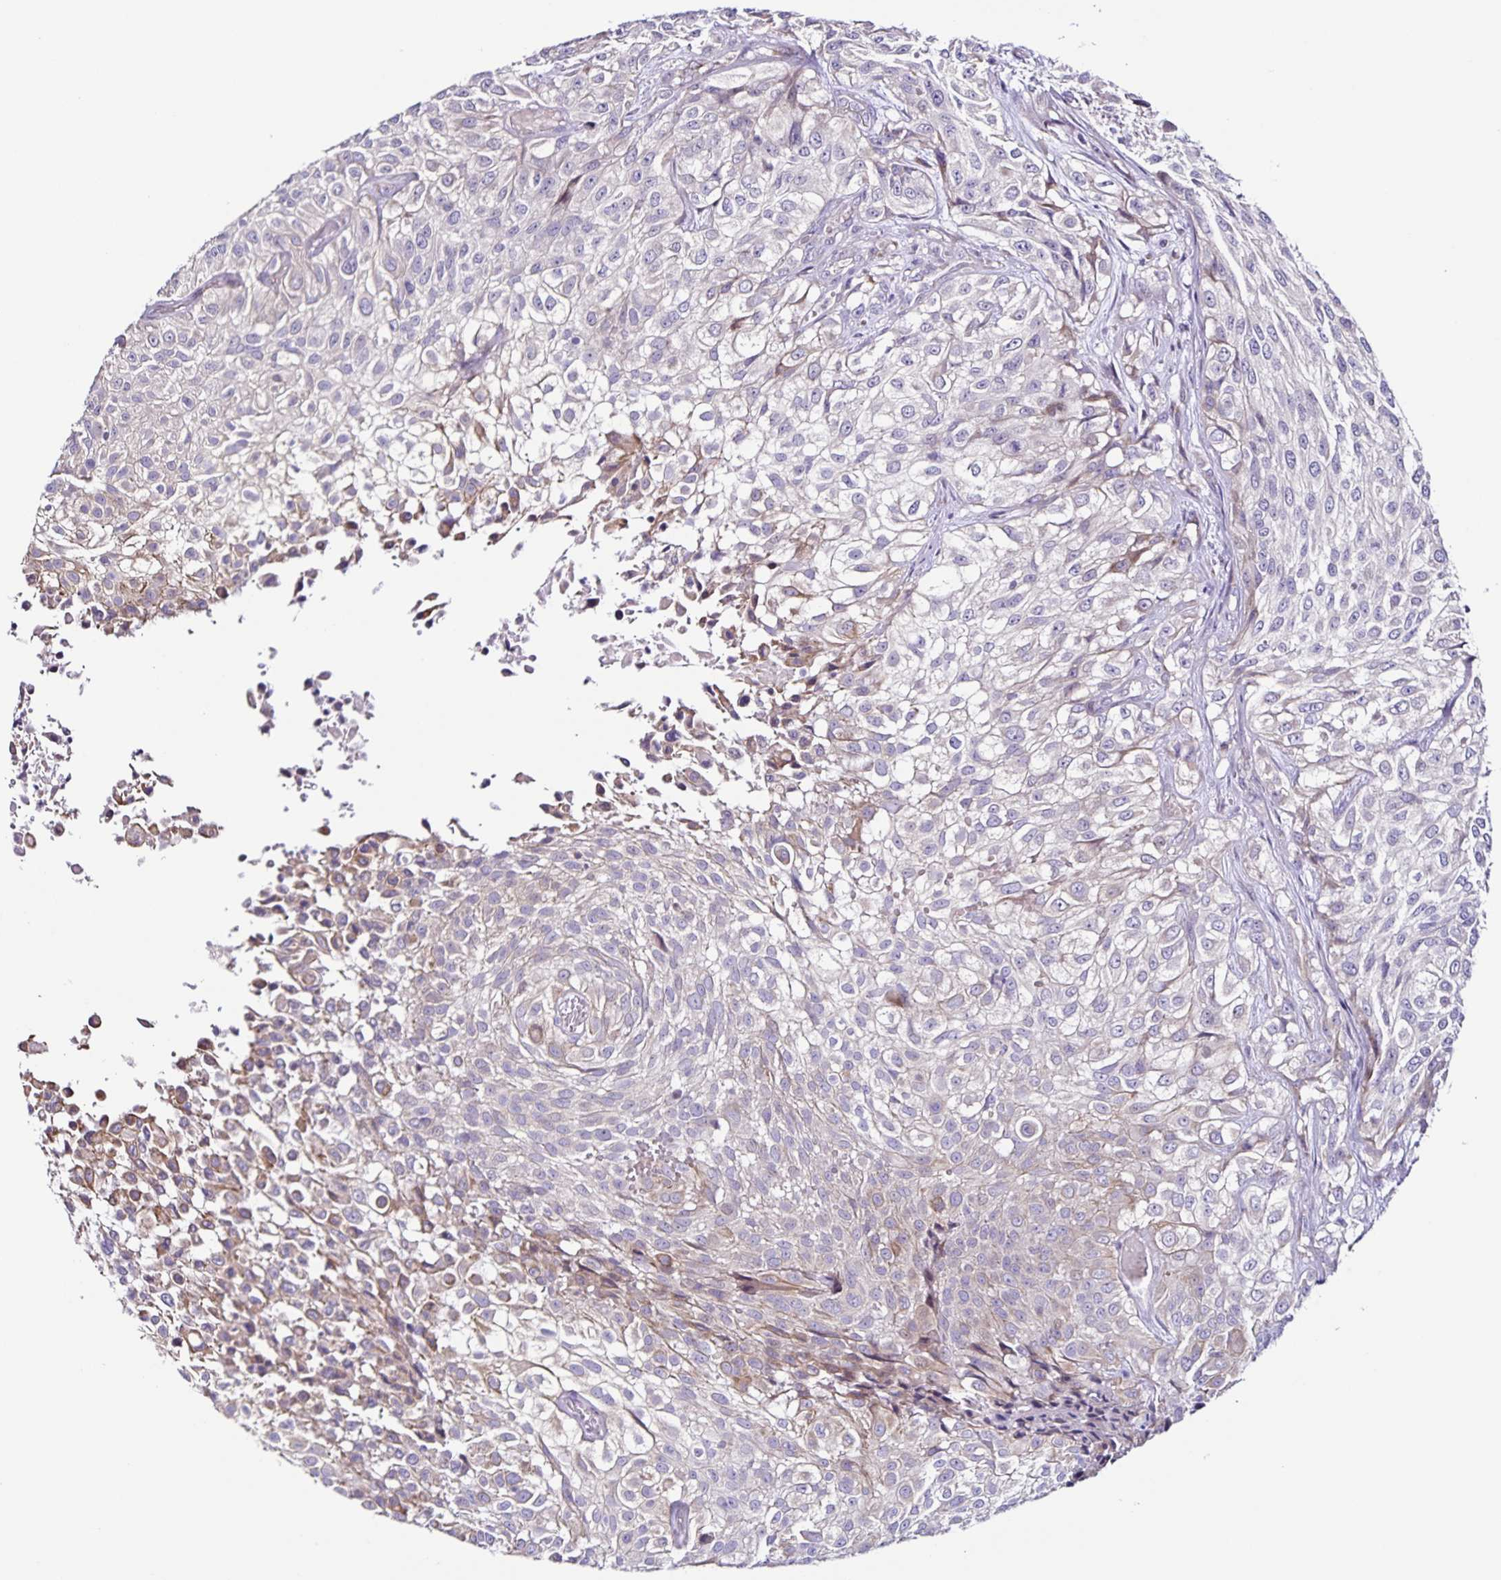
{"staining": {"intensity": "negative", "quantity": "none", "location": "none"}, "tissue": "urothelial cancer", "cell_type": "Tumor cells", "image_type": "cancer", "snomed": [{"axis": "morphology", "description": "Urothelial carcinoma, High grade"}, {"axis": "topography", "description": "Urinary bladder"}], "caption": "This photomicrograph is of urothelial cancer stained with immunohistochemistry (IHC) to label a protein in brown with the nuclei are counter-stained blue. There is no positivity in tumor cells.", "gene": "RNFT2", "patient": {"sex": "male", "age": 56}}